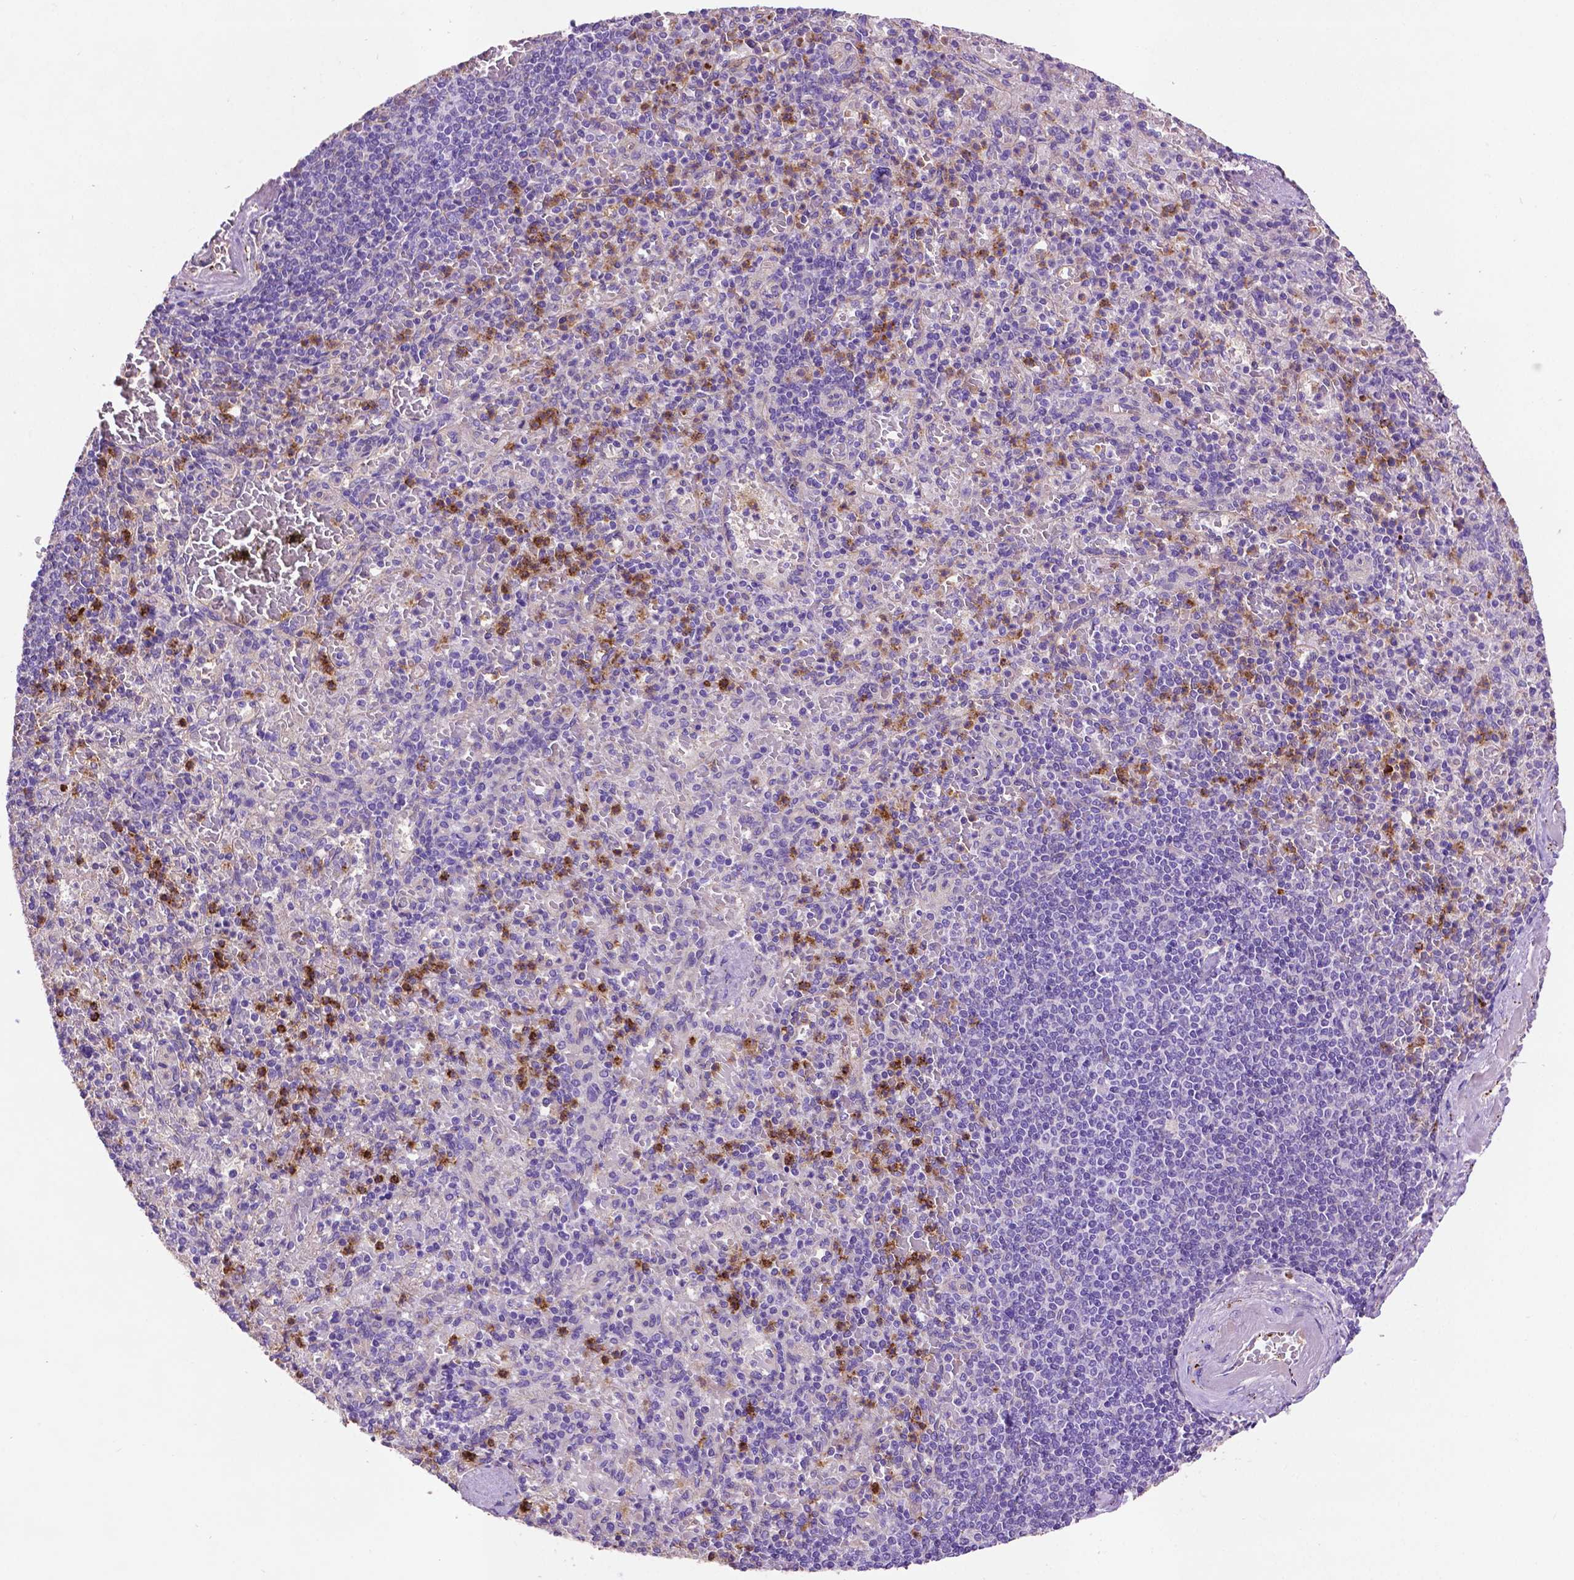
{"staining": {"intensity": "moderate", "quantity": "<25%", "location": "cytoplasmic/membranous"}, "tissue": "spleen", "cell_type": "Cells in red pulp", "image_type": "normal", "snomed": [{"axis": "morphology", "description": "Normal tissue, NOS"}, {"axis": "topography", "description": "Spleen"}], "caption": "Immunohistochemical staining of benign spleen demonstrates moderate cytoplasmic/membranous protein staining in about <25% of cells in red pulp. Nuclei are stained in blue.", "gene": "GDPD5", "patient": {"sex": "female", "age": 74}}